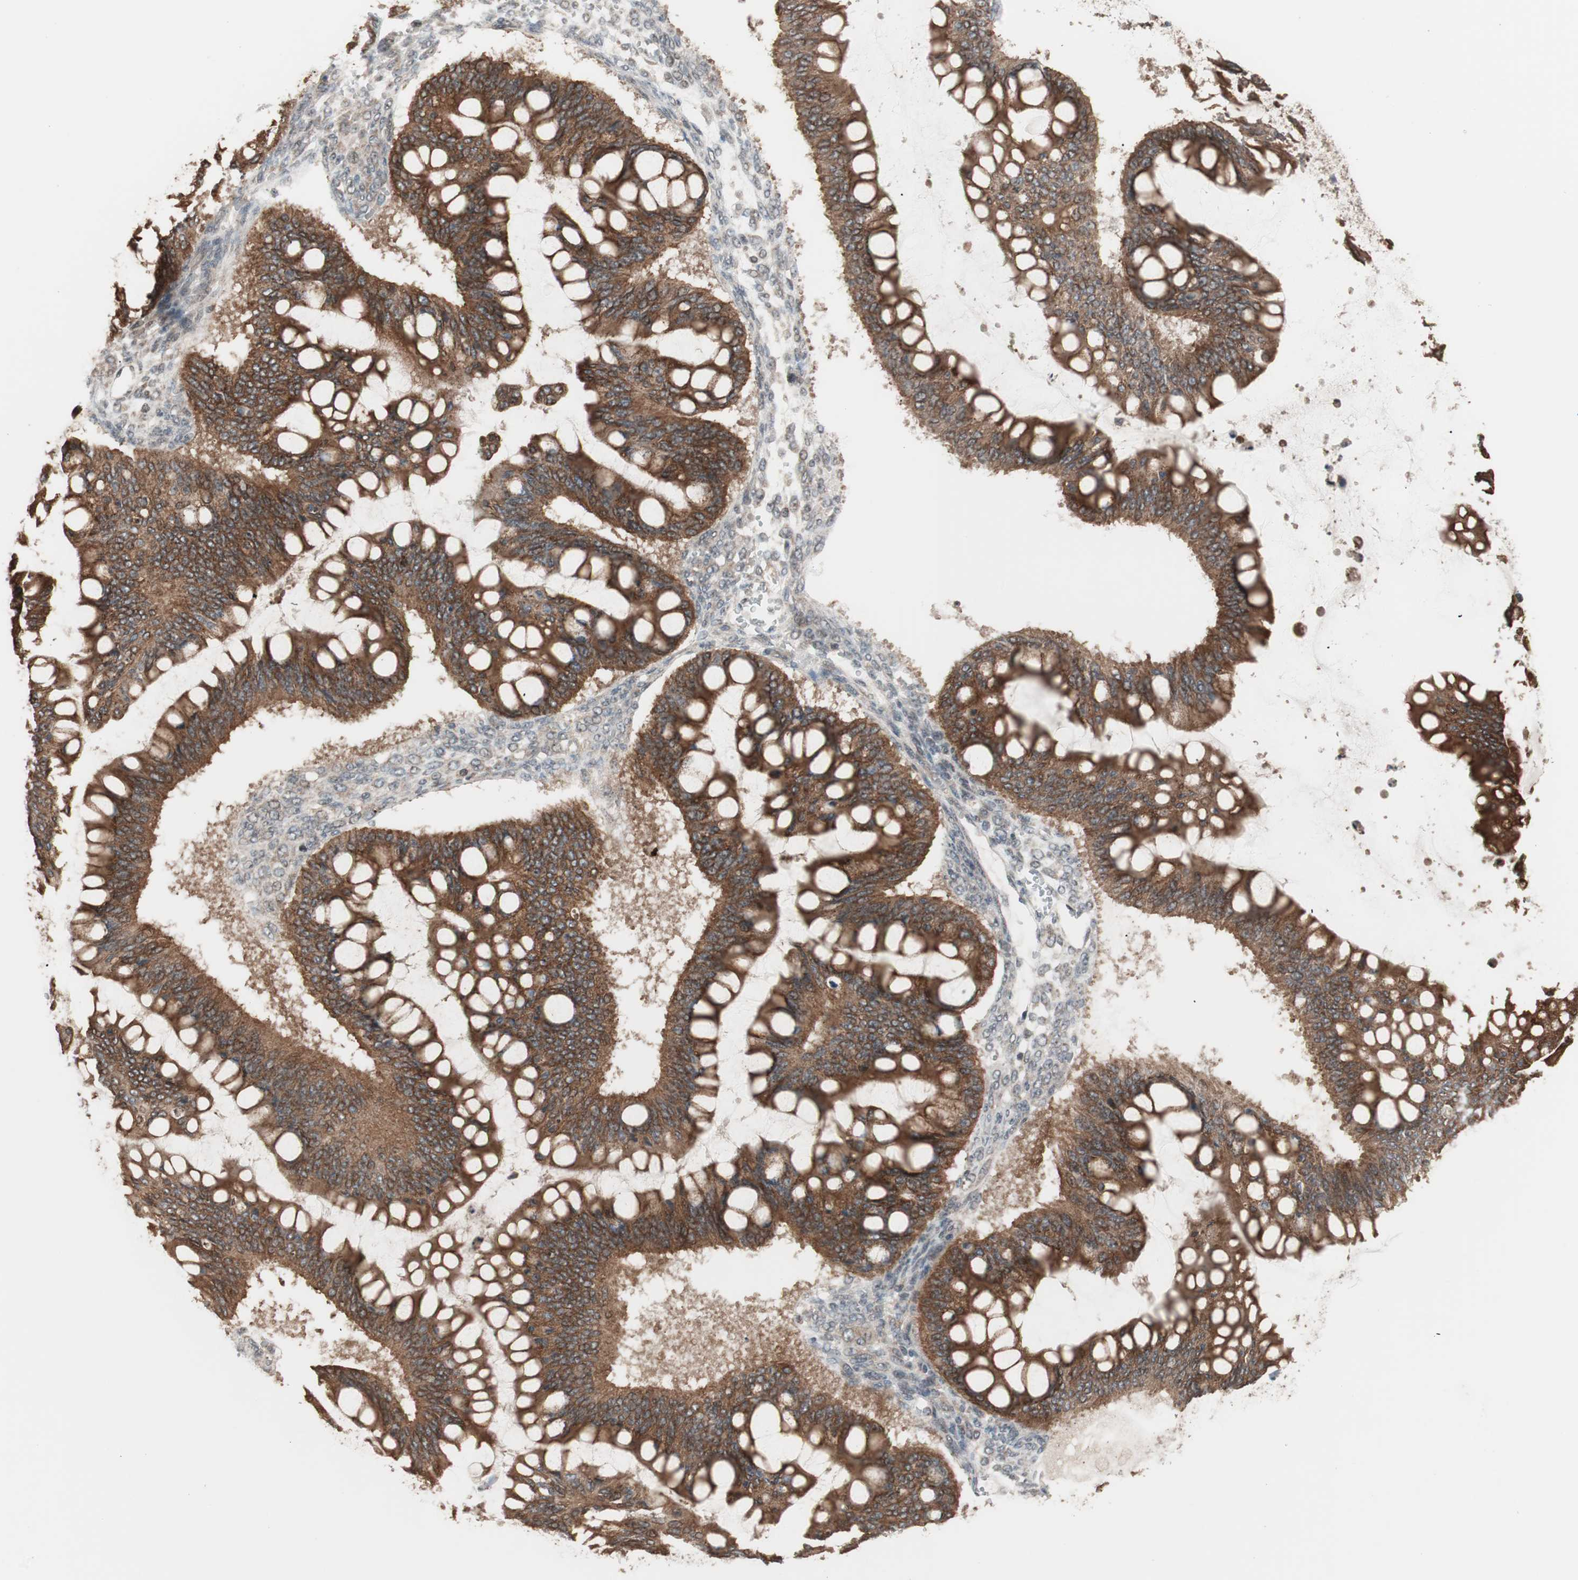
{"staining": {"intensity": "strong", "quantity": ">75%", "location": "cytoplasmic/membranous"}, "tissue": "ovarian cancer", "cell_type": "Tumor cells", "image_type": "cancer", "snomed": [{"axis": "morphology", "description": "Cystadenocarcinoma, mucinous, NOS"}, {"axis": "topography", "description": "Ovary"}], "caption": "Immunohistochemistry (IHC) image of human mucinous cystadenocarcinoma (ovarian) stained for a protein (brown), which exhibits high levels of strong cytoplasmic/membranous staining in about >75% of tumor cells.", "gene": "FBXO5", "patient": {"sex": "female", "age": 73}}